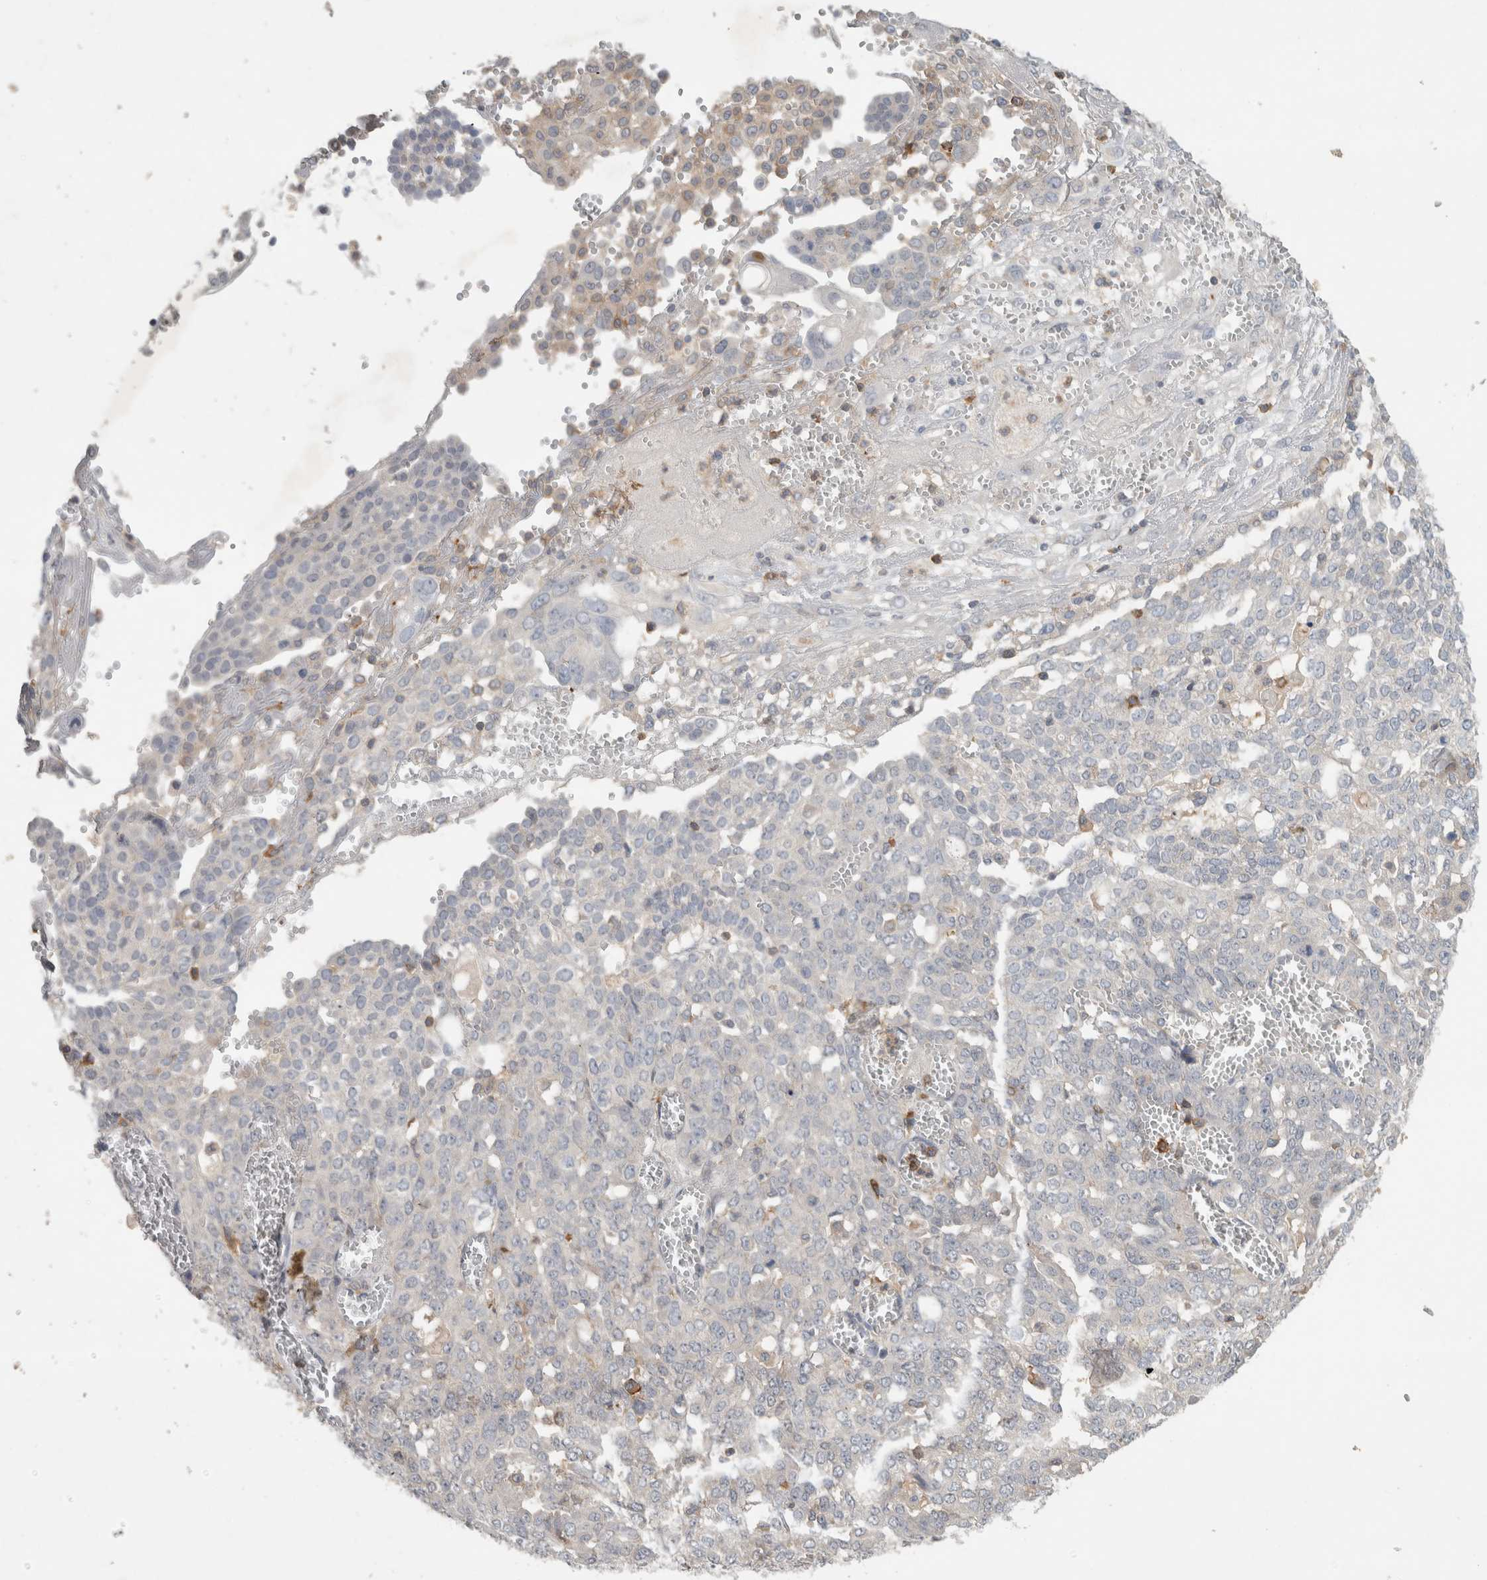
{"staining": {"intensity": "negative", "quantity": "none", "location": "none"}, "tissue": "ovarian cancer", "cell_type": "Tumor cells", "image_type": "cancer", "snomed": [{"axis": "morphology", "description": "Cystadenocarcinoma, serous, NOS"}, {"axis": "topography", "description": "Soft tissue"}, {"axis": "topography", "description": "Ovary"}], "caption": "Serous cystadenocarcinoma (ovarian) was stained to show a protein in brown. There is no significant staining in tumor cells.", "gene": "GFRA2", "patient": {"sex": "female", "age": 57}}